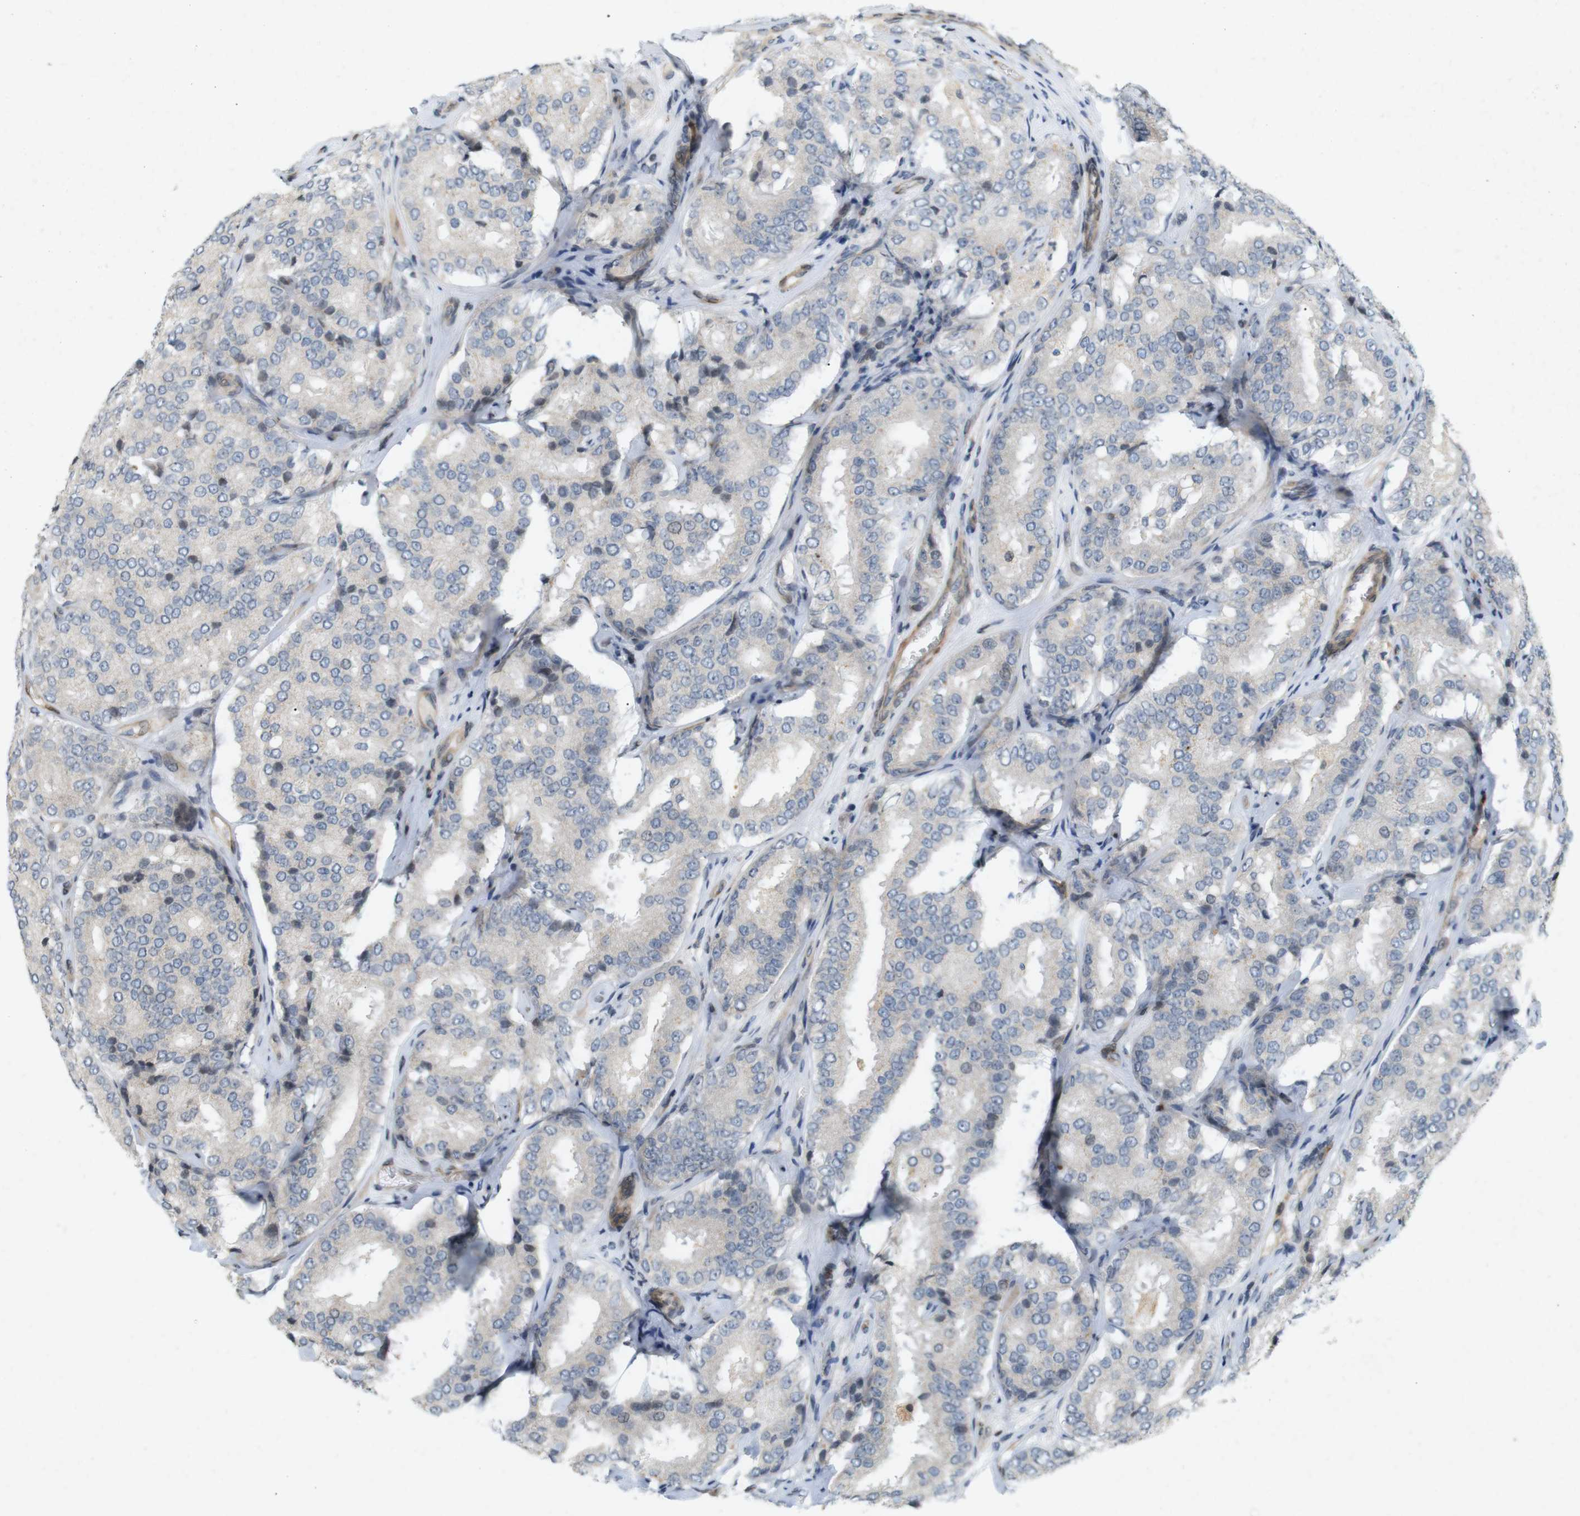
{"staining": {"intensity": "negative", "quantity": "none", "location": "none"}, "tissue": "prostate cancer", "cell_type": "Tumor cells", "image_type": "cancer", "snomed": [{"axis": "morphology", "description": "Adenocarcinoma, High grade"}, {"axis": "topography", "description": "Prostate"}], "caption": "High power microscopy micrograph of an immunohistochemistry (IHC) image of high-grade adenocarcinoma (prostate), revealing no significant positivity in tumor cells.", "gene": "PPP1R14A", "patient": {"sex": "male", "age": 65}}